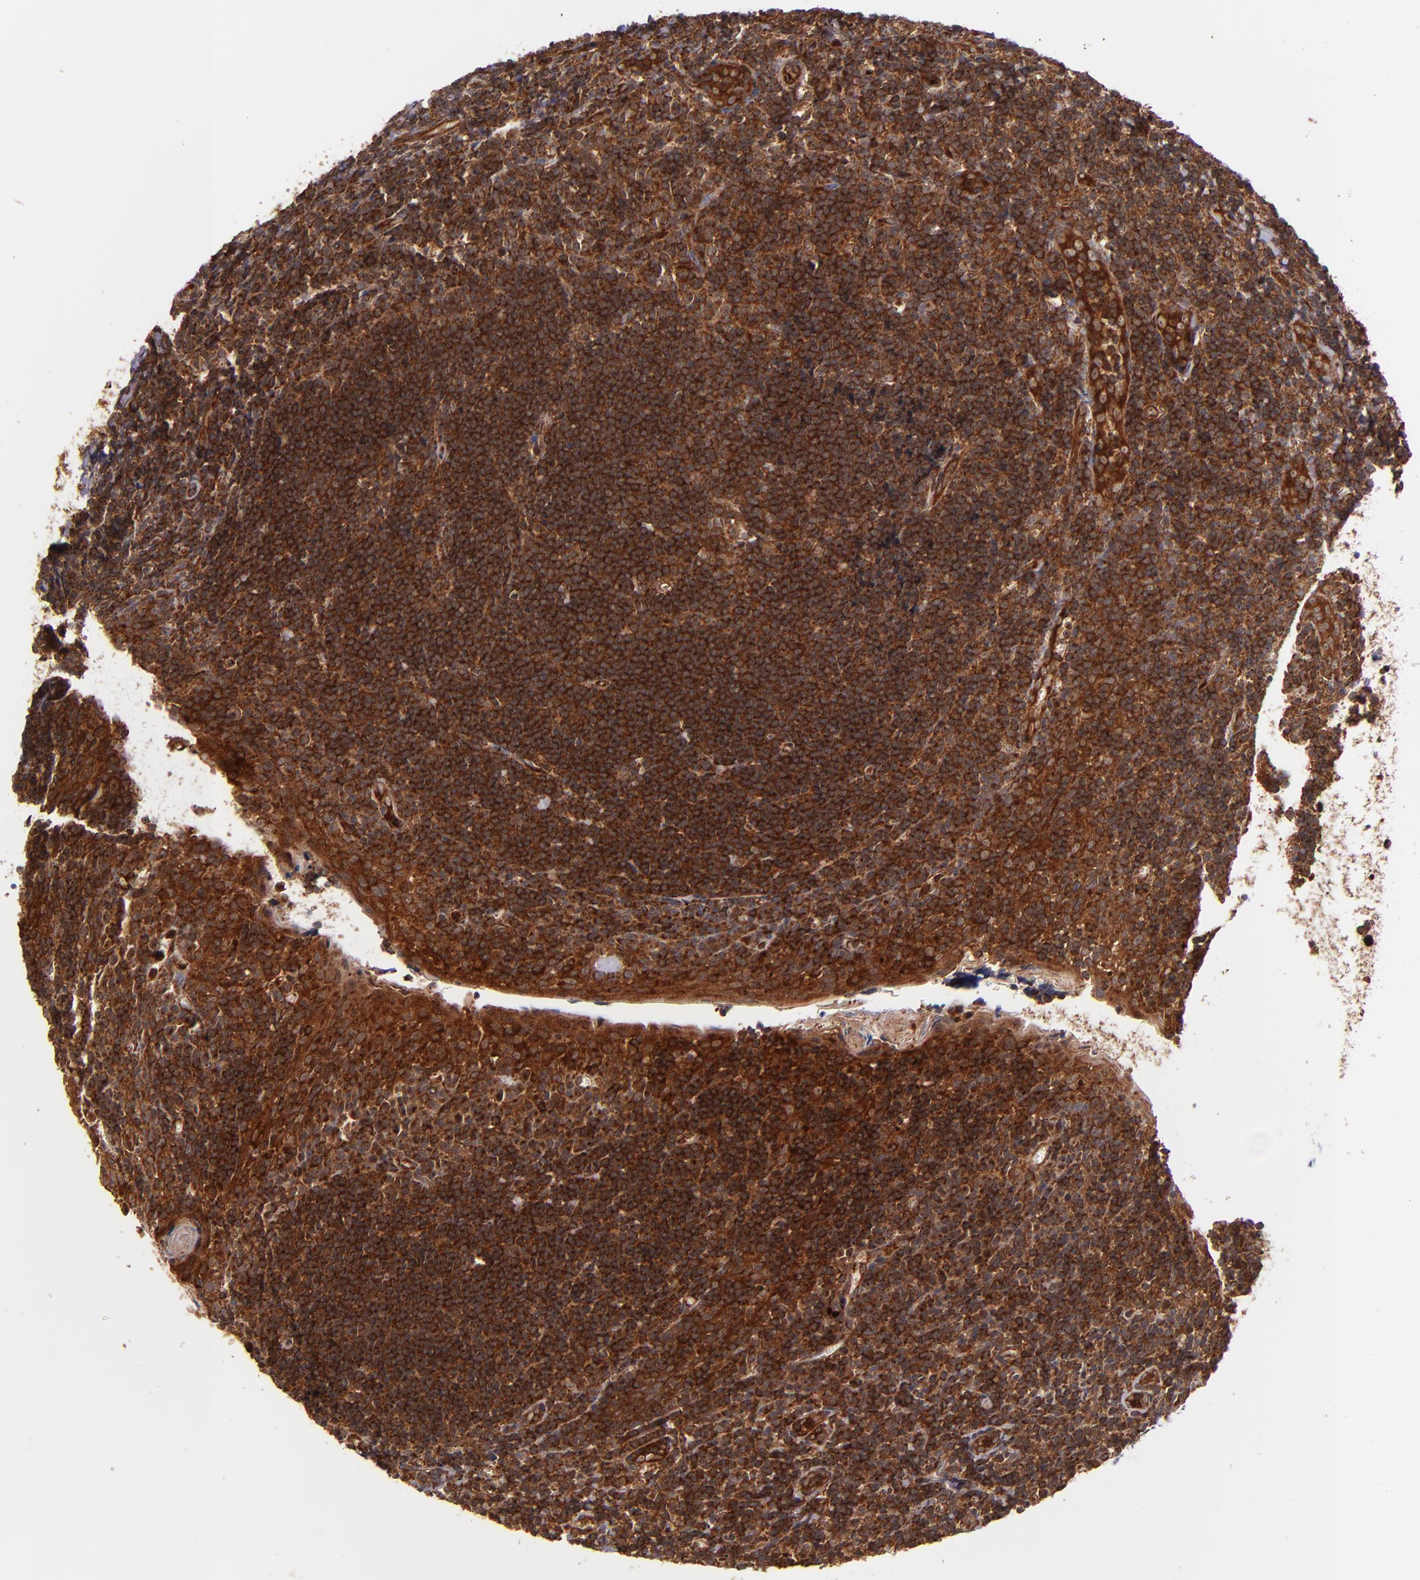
{"staining": {"intensity": "strong", "quantity": ">75%", "location": "cytoplasmic/membranous,nuclear"}, "tissue": "tonsil", "cell_type": "Germinal center cells", "image_type": "normal", "snomed": [{"axis": "morphology", "description": "Normal tissue, NOS"}, {"axis": "topography", "description": "Tonsil"}], "caption": "An immunohistochemistry micrograph of normal tissue is shown. Protein staining in brown labels strong cytoplasmic/membranous,nuclear positivity in tonsil within germinal center cells. Nuclei are stained in blue.", "gene": "STX8", "patient": {"sex": "male", "age": 20}}